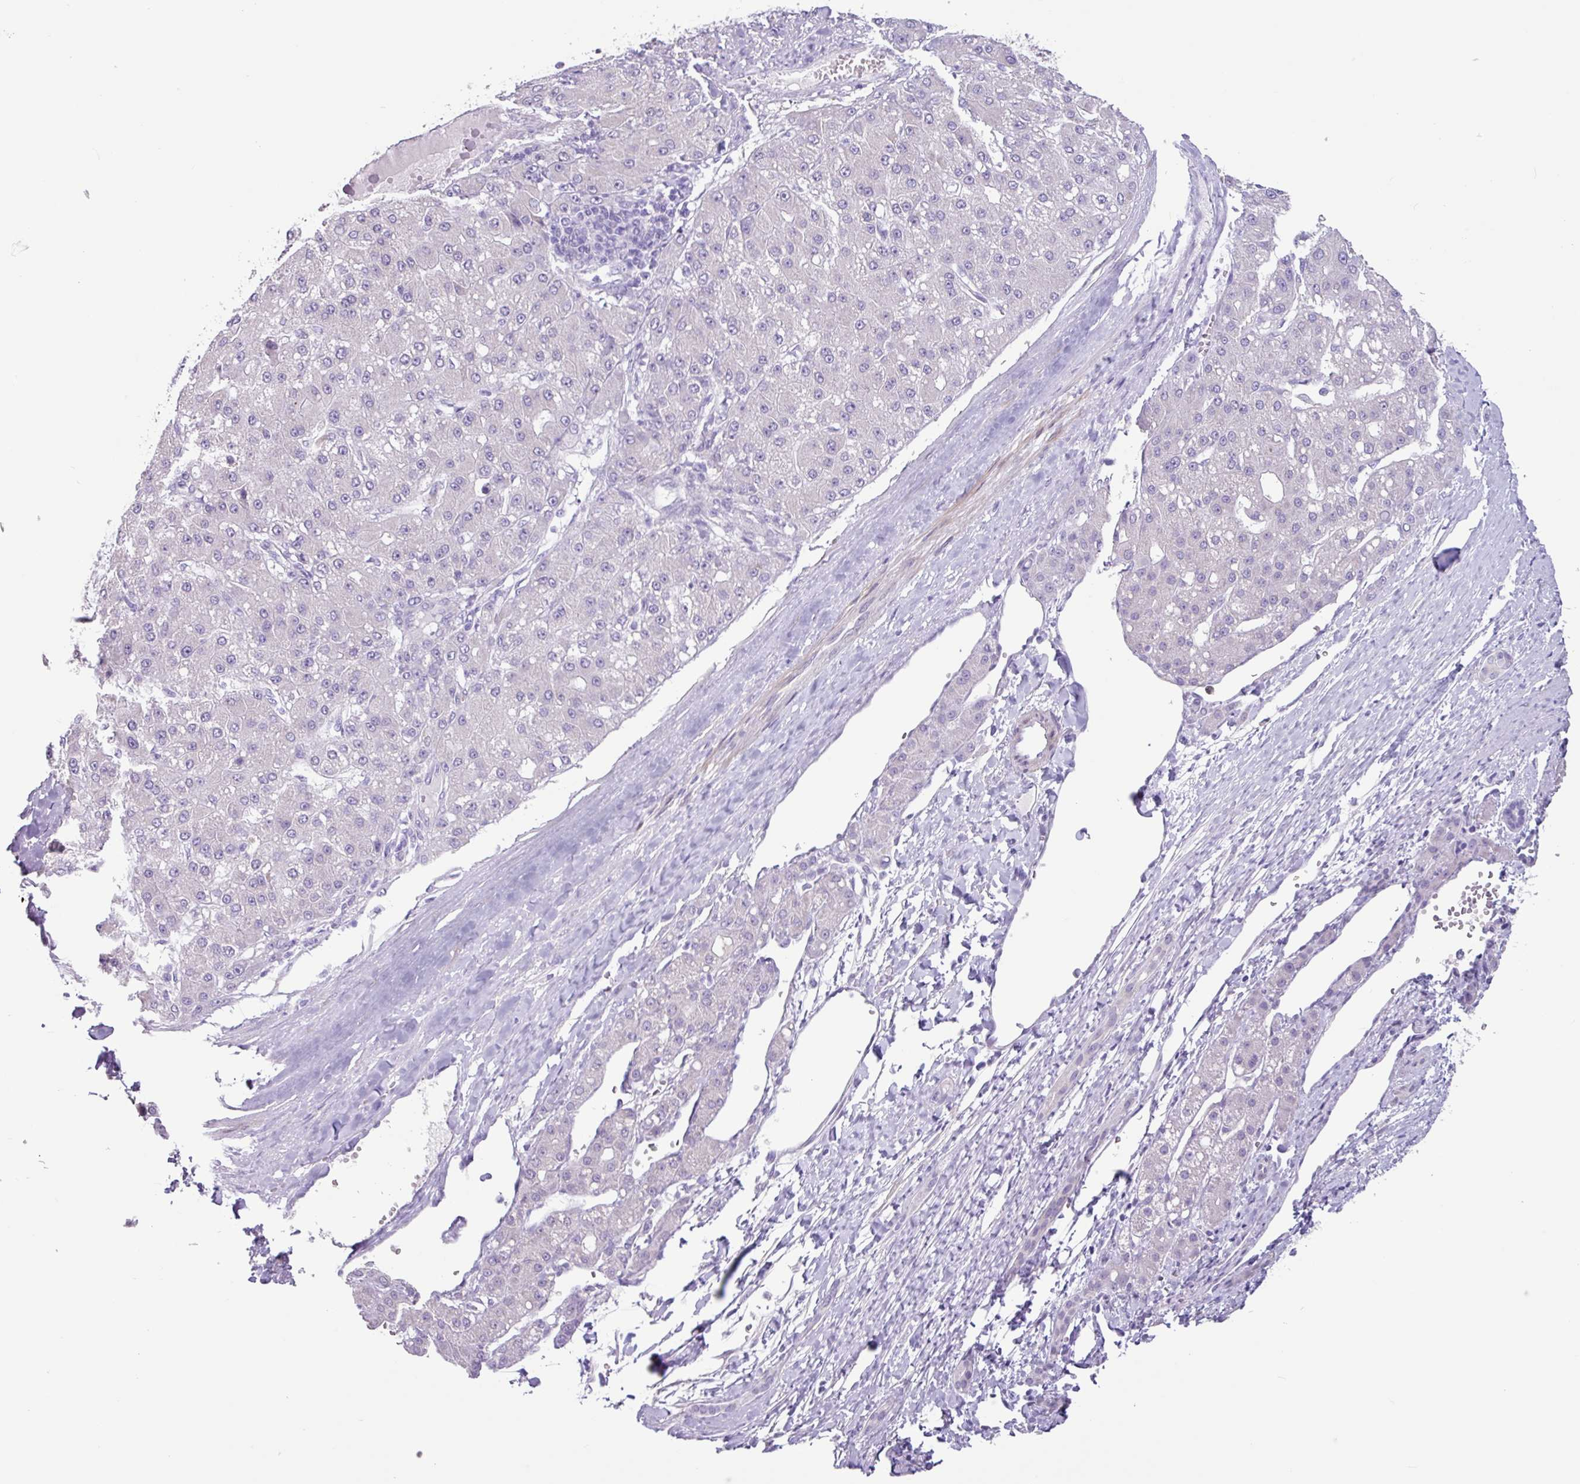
{"staining": {"intensity": "negative", "quantity": "none", "location": "none"}, "tissue": "liver cancer", "cell_type": "Tumor cells", "image_type": "cancer", "snomed": [{"axis": "morphology", "description": "Carcinoma, Hepatocellular, NOS"}, {"axis": "topography", "description": "Liver"}], "caption": "This is a image of immunohistochemistry (IHC) staining of hepatocellular carcinoma (liver), which shows no staining in tumor cells.", "gene": "OTX1", "patient": {"sex": "male", "age": 67}}